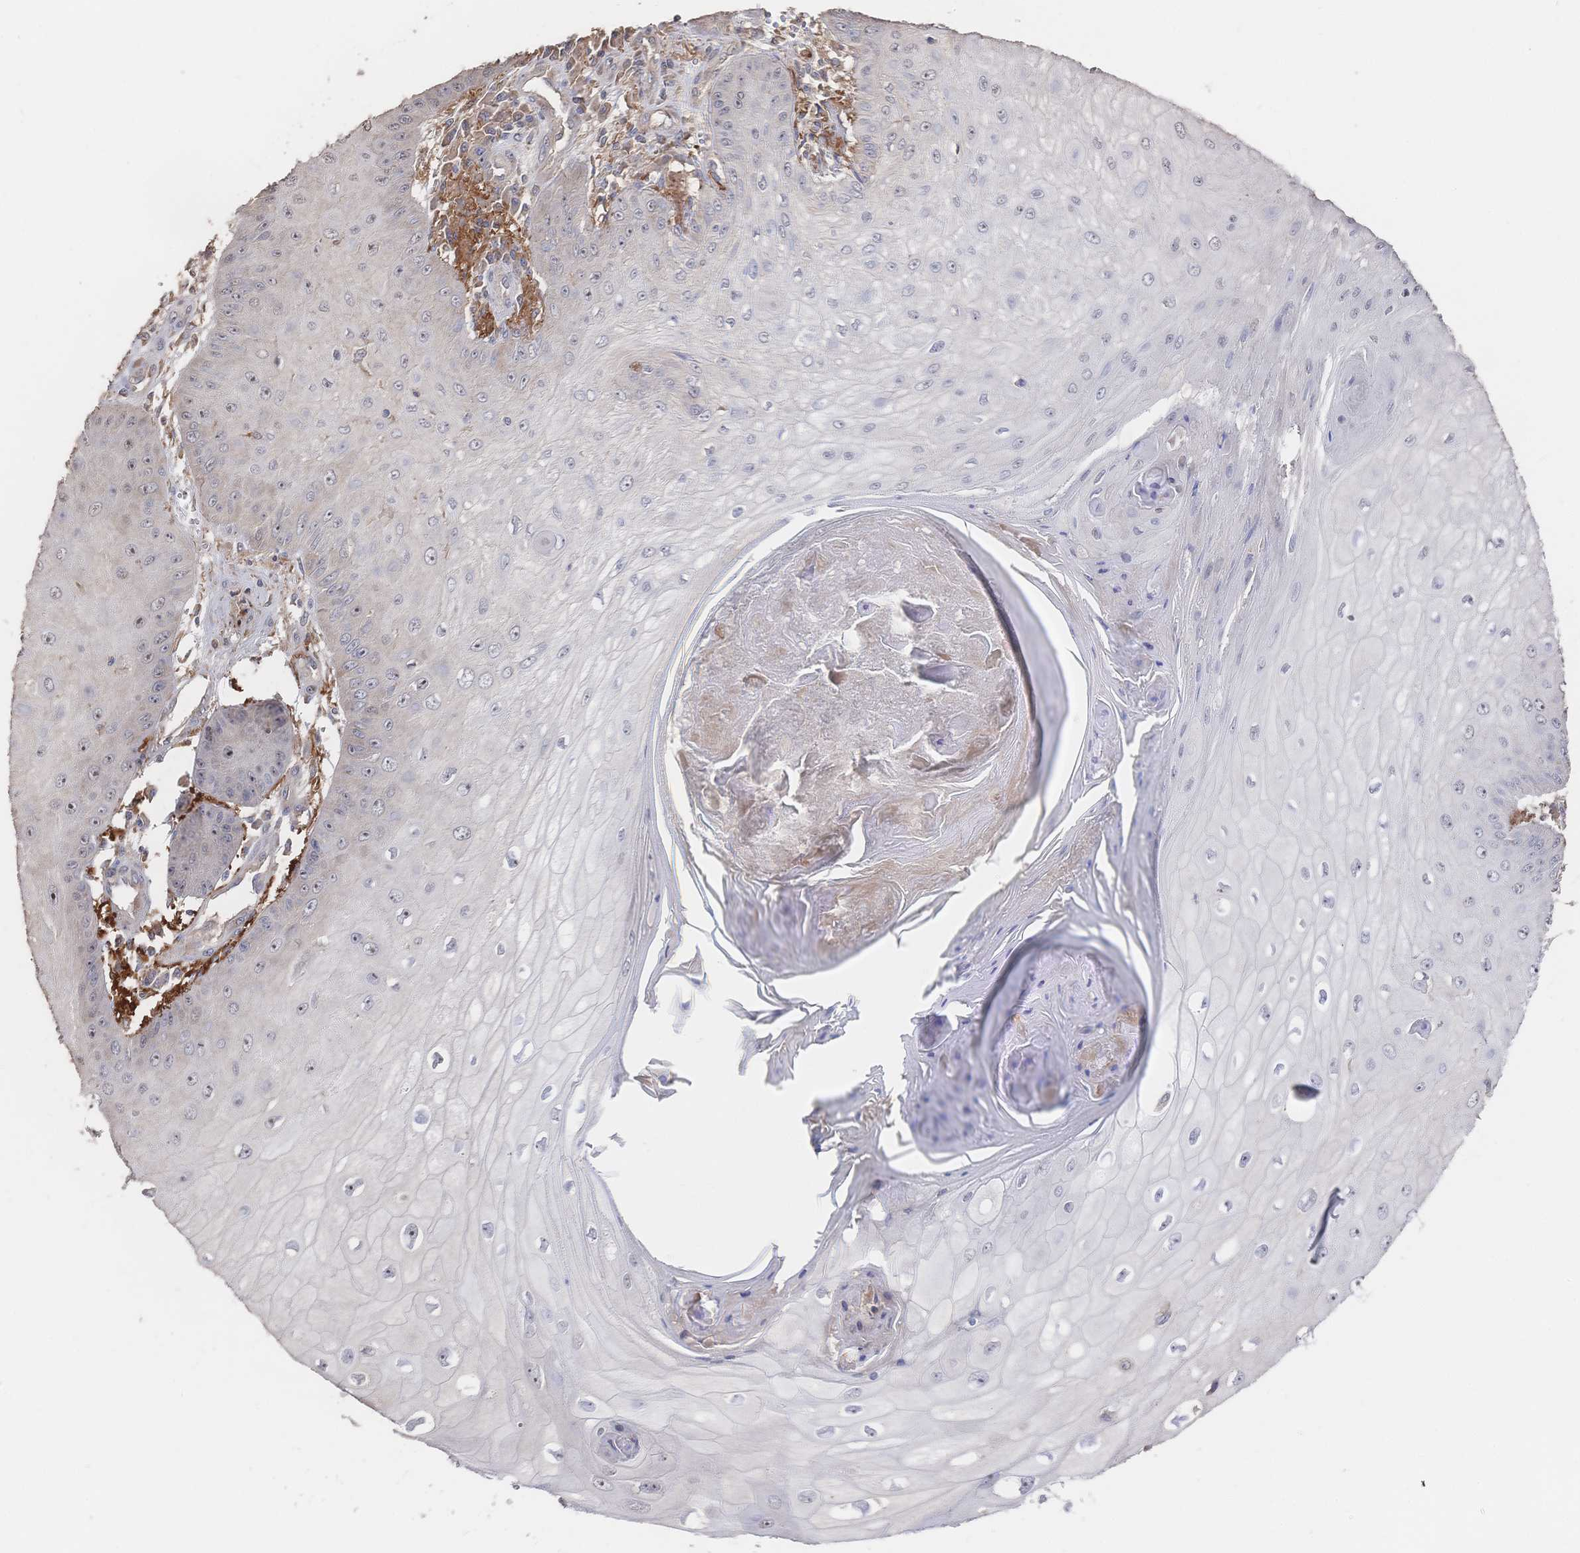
{"staining": {"intensity": "weak", "quantity": "<25%", "location": "nuclear"}, "tissue": "skin cancer", "cell_type": "Tumor cells", "image_type": "cancer", "snomed": [{"axis": "morphology", "description": "Squamous cell carcinoma, NOS"}, {"axis": "topography", "description": "Skin"}], "caption": "Immunohistochemistry of human squamous cell carcinoma (skin) displays no expression in tumor cells.", "gene": "DNAJA4", "patient": {"sex": "male", "age": 70}}